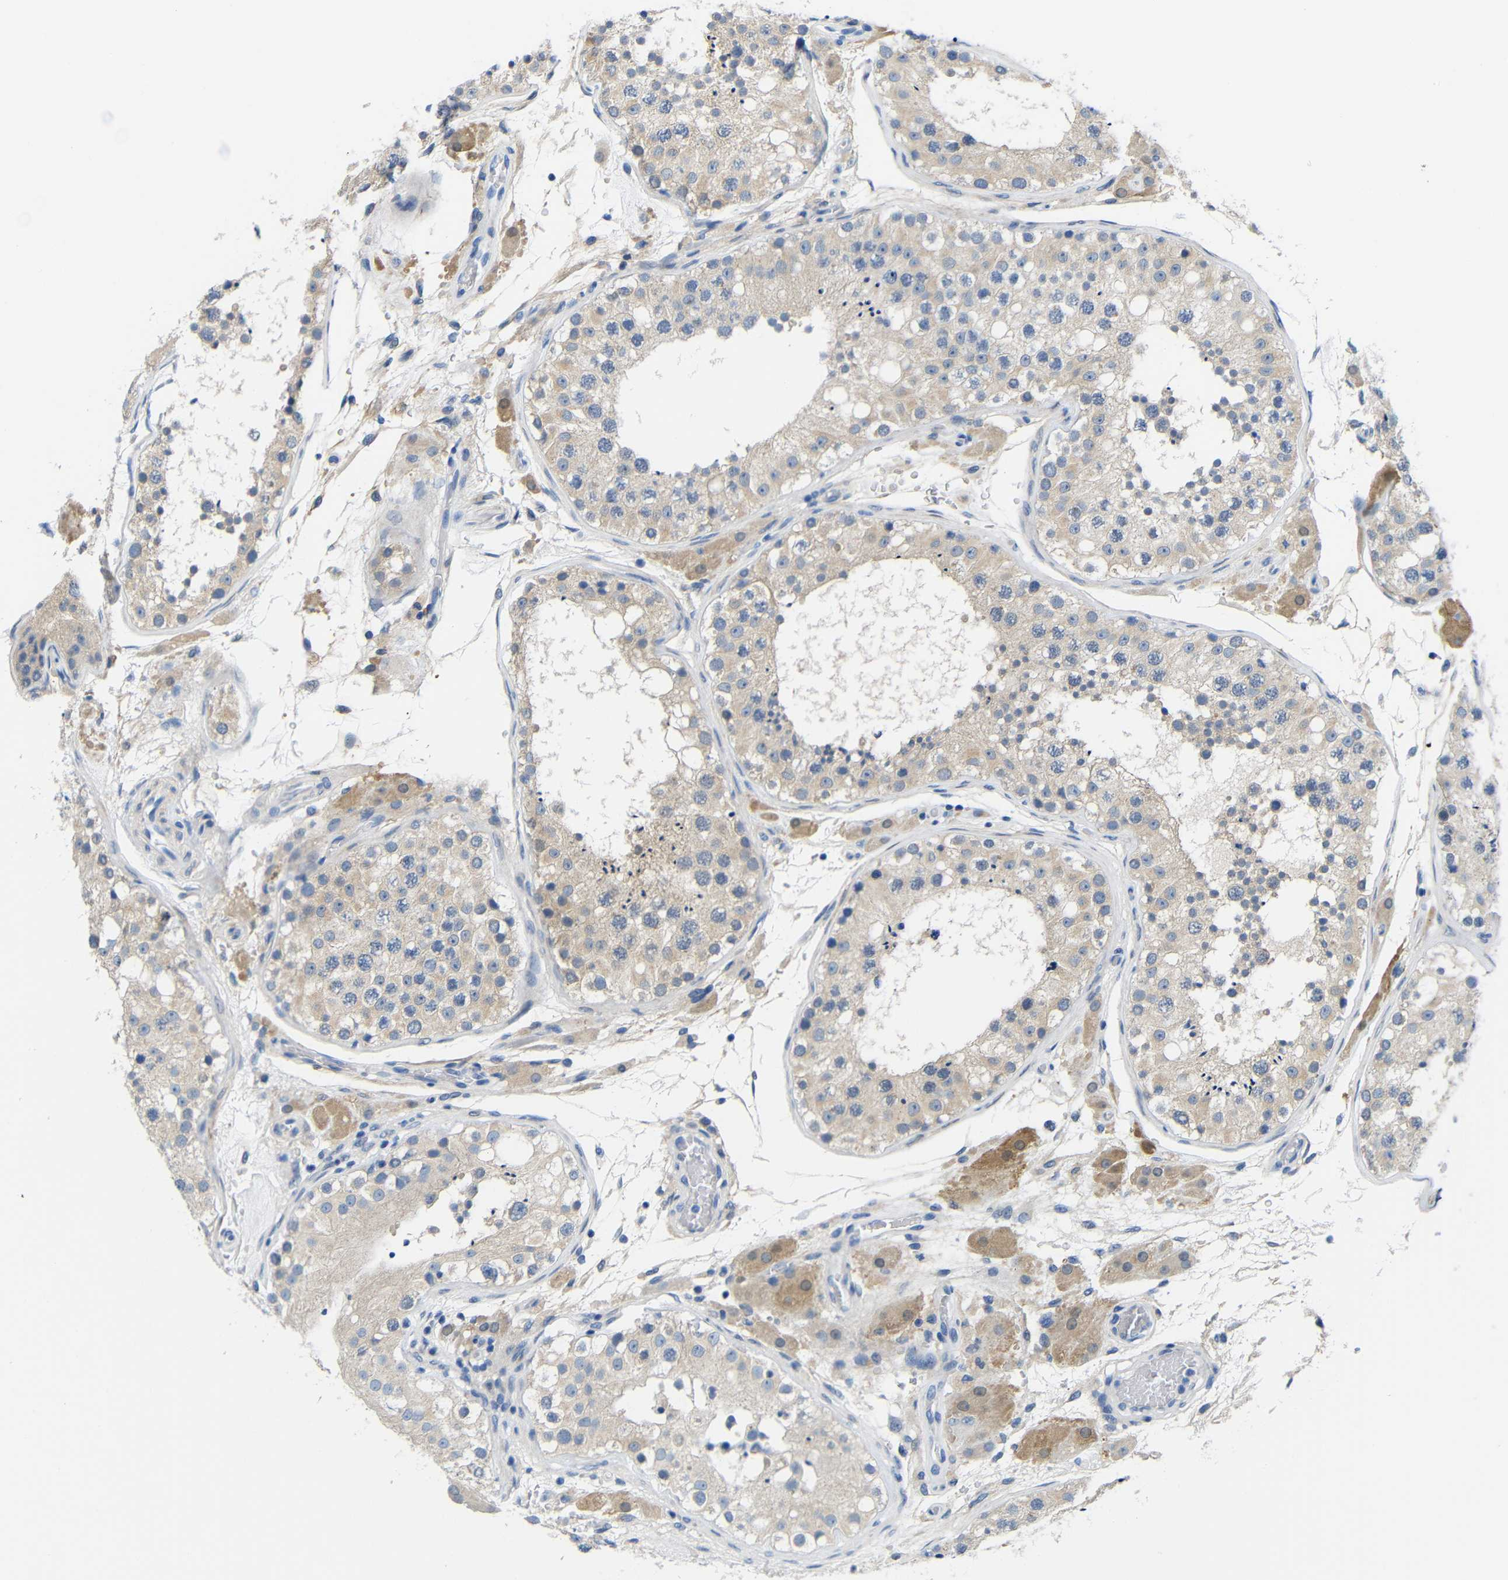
{"staining": {"intensity": "weak", "quantity": ">75%", "location": "cytoplasmic/membranous"}, "tissue": "testis", "cell_type": "Cells in seminiferous ducts", "image_type": "normal", "snomed": [{"axis": "morphology", "description": "Normal tissue, NOS"}, {"axis": "topography", "description": "Testis"}], "caption": "Protein staining of unremarkable testis exhibits weak cytoplasmic/membranous staining in about >75% of cells in seminiferous ducts. (Stains: DAB in brown, nuclei in blue, Microscopy: brightfield microscopy at high magnification).", "gene": "NEGR1", "patient": {"sex": "male", "age": 26}}